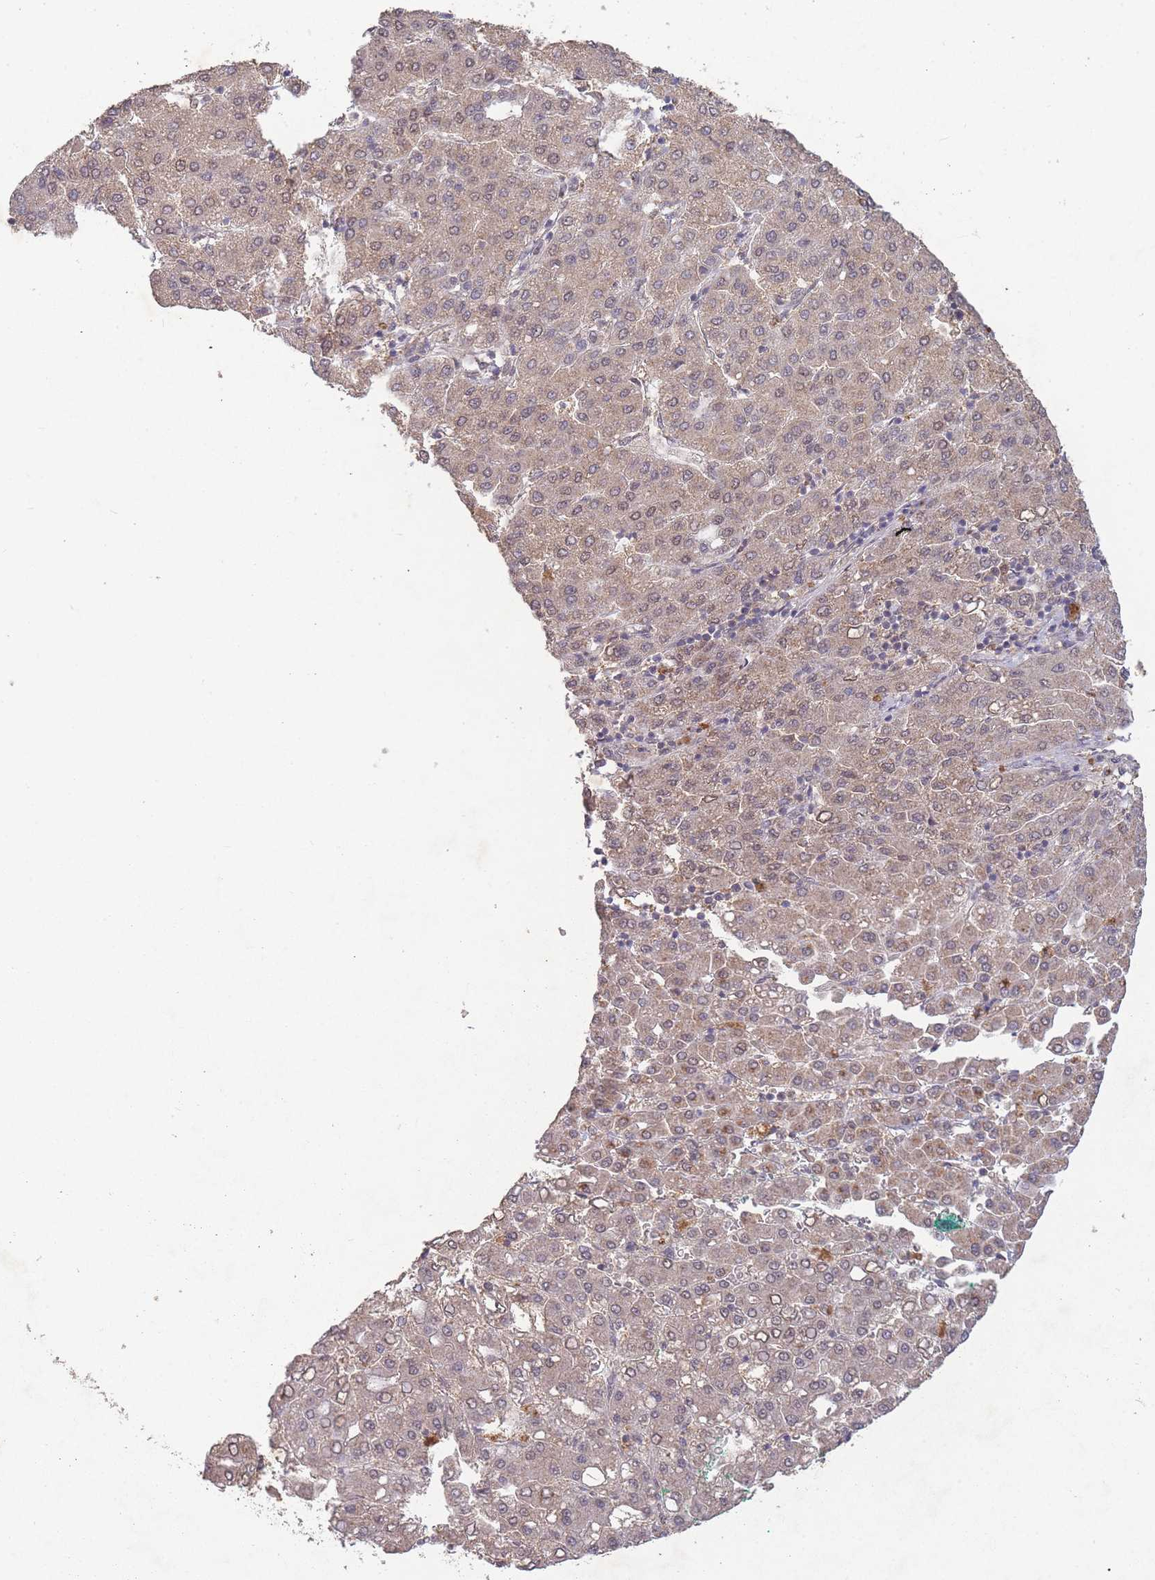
{"staining": {"intensity": "weak", "quantity": ">75%", "location": "cytoplasmic/membranous,nuclear"}, "tissue": "liver cancer", "cell_type": "Tumor cells", "image_type": "cancer", "snomed": [{"axis": "morphology", "description": "Carcinoma, Hepatocellular, NOS"}, {"axis": "topography", "description": "Liver"}], "caption": "Weak cytoplasmic/membranous and nuclear positivity is identified in approximately >75% of tumor cells in liver cancer.", "gene": "RNF144B", "patient": {"sex": "male", "age": 65}}